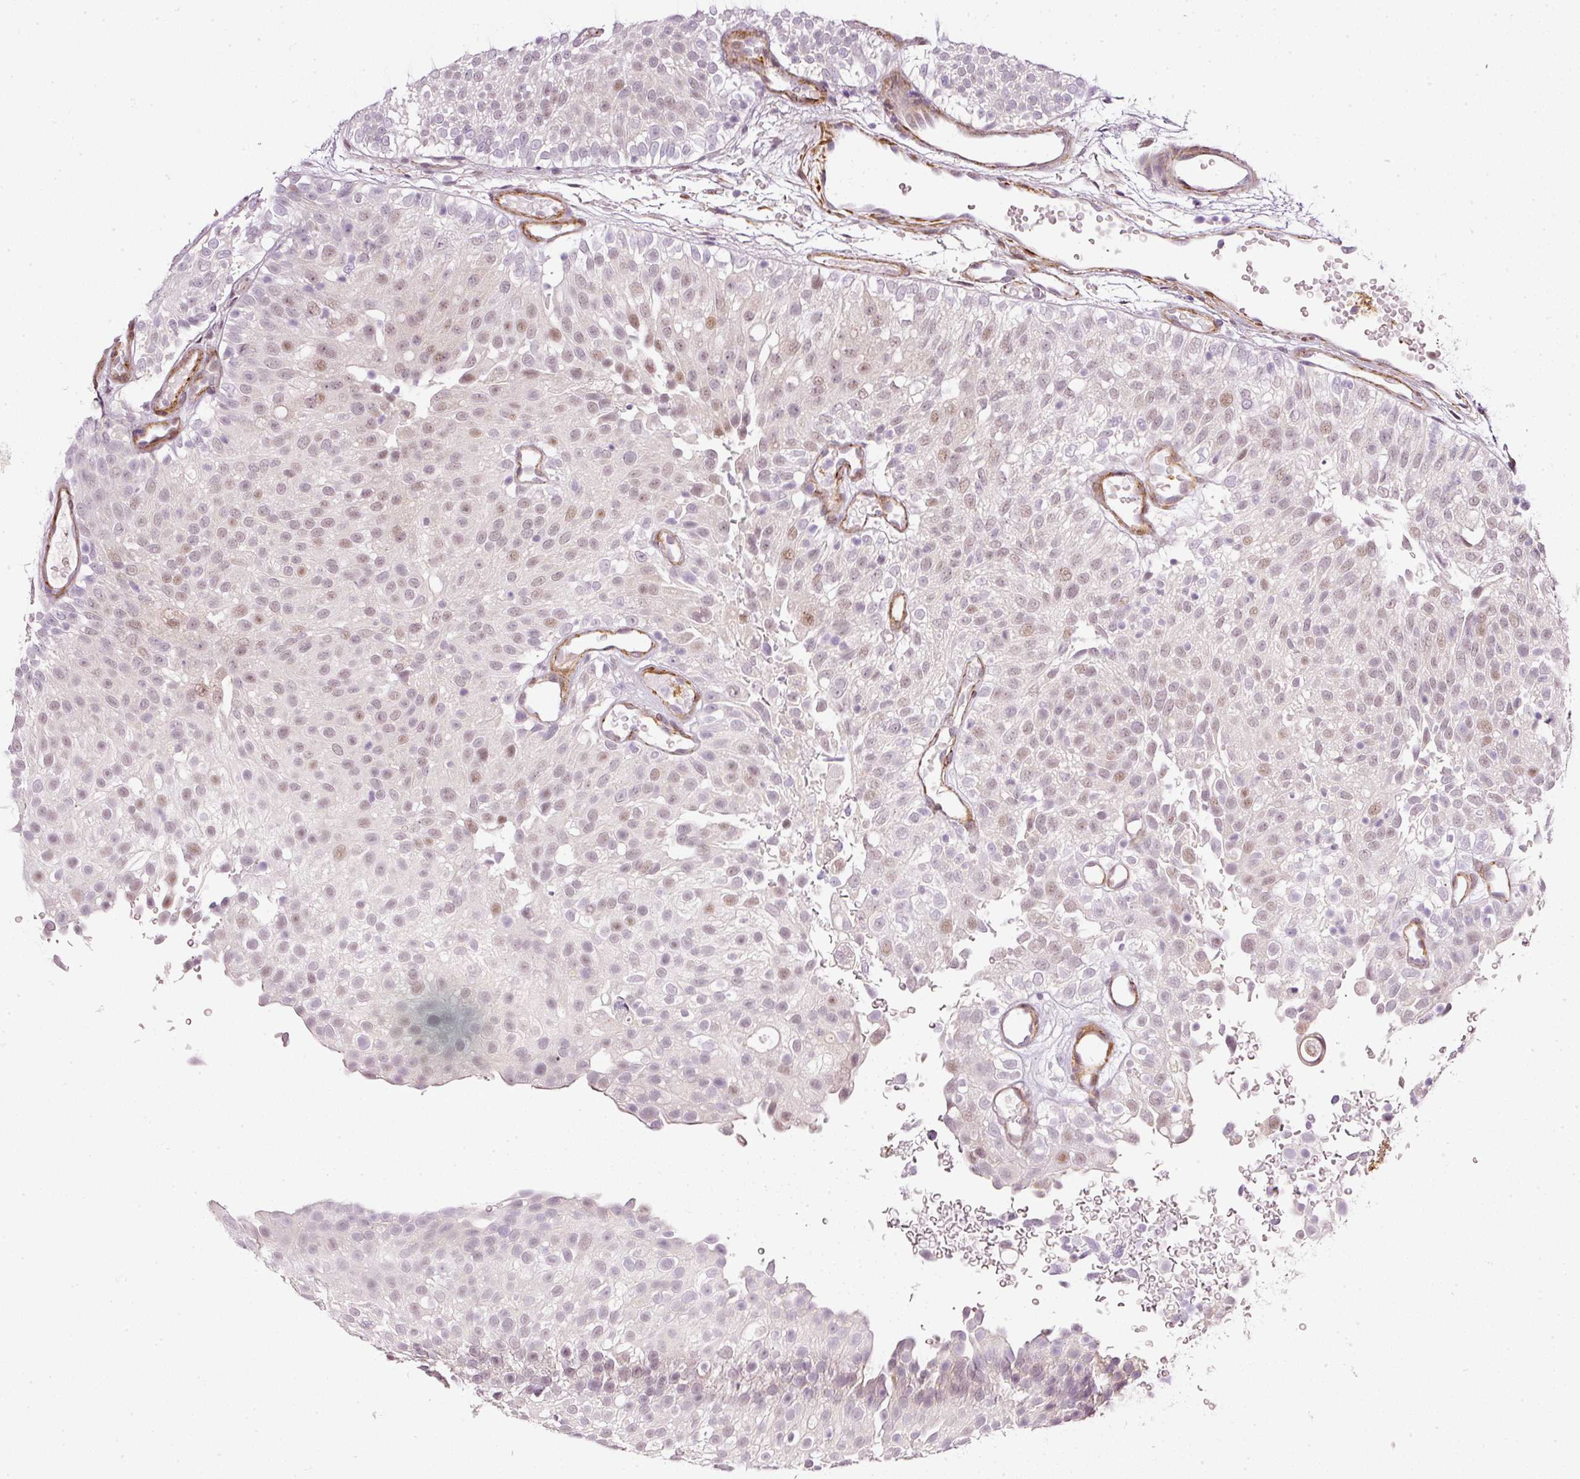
{"staining": {"intensity": "weak", "quantity": "<25%", "location": "nuclear"}, "tissue": "urothelial cancer", "cell_type": "Tumor cells", "image_type": "cancer", "snomed": [{"axis": "morphology", "description": "Urothelial carcinoma, Low grade"}, {"axis": "topography", "description": "Urinary bladder"}], "caption": "Tumor cells are negative for protein expression in human urothelial cancer. (DAB (3,3'-diaminobenzidine) immunohistochemistry (IHC), high magnification).", "gene": "TOGARAM1", "patient": {"sex": "male", "age": 78}}